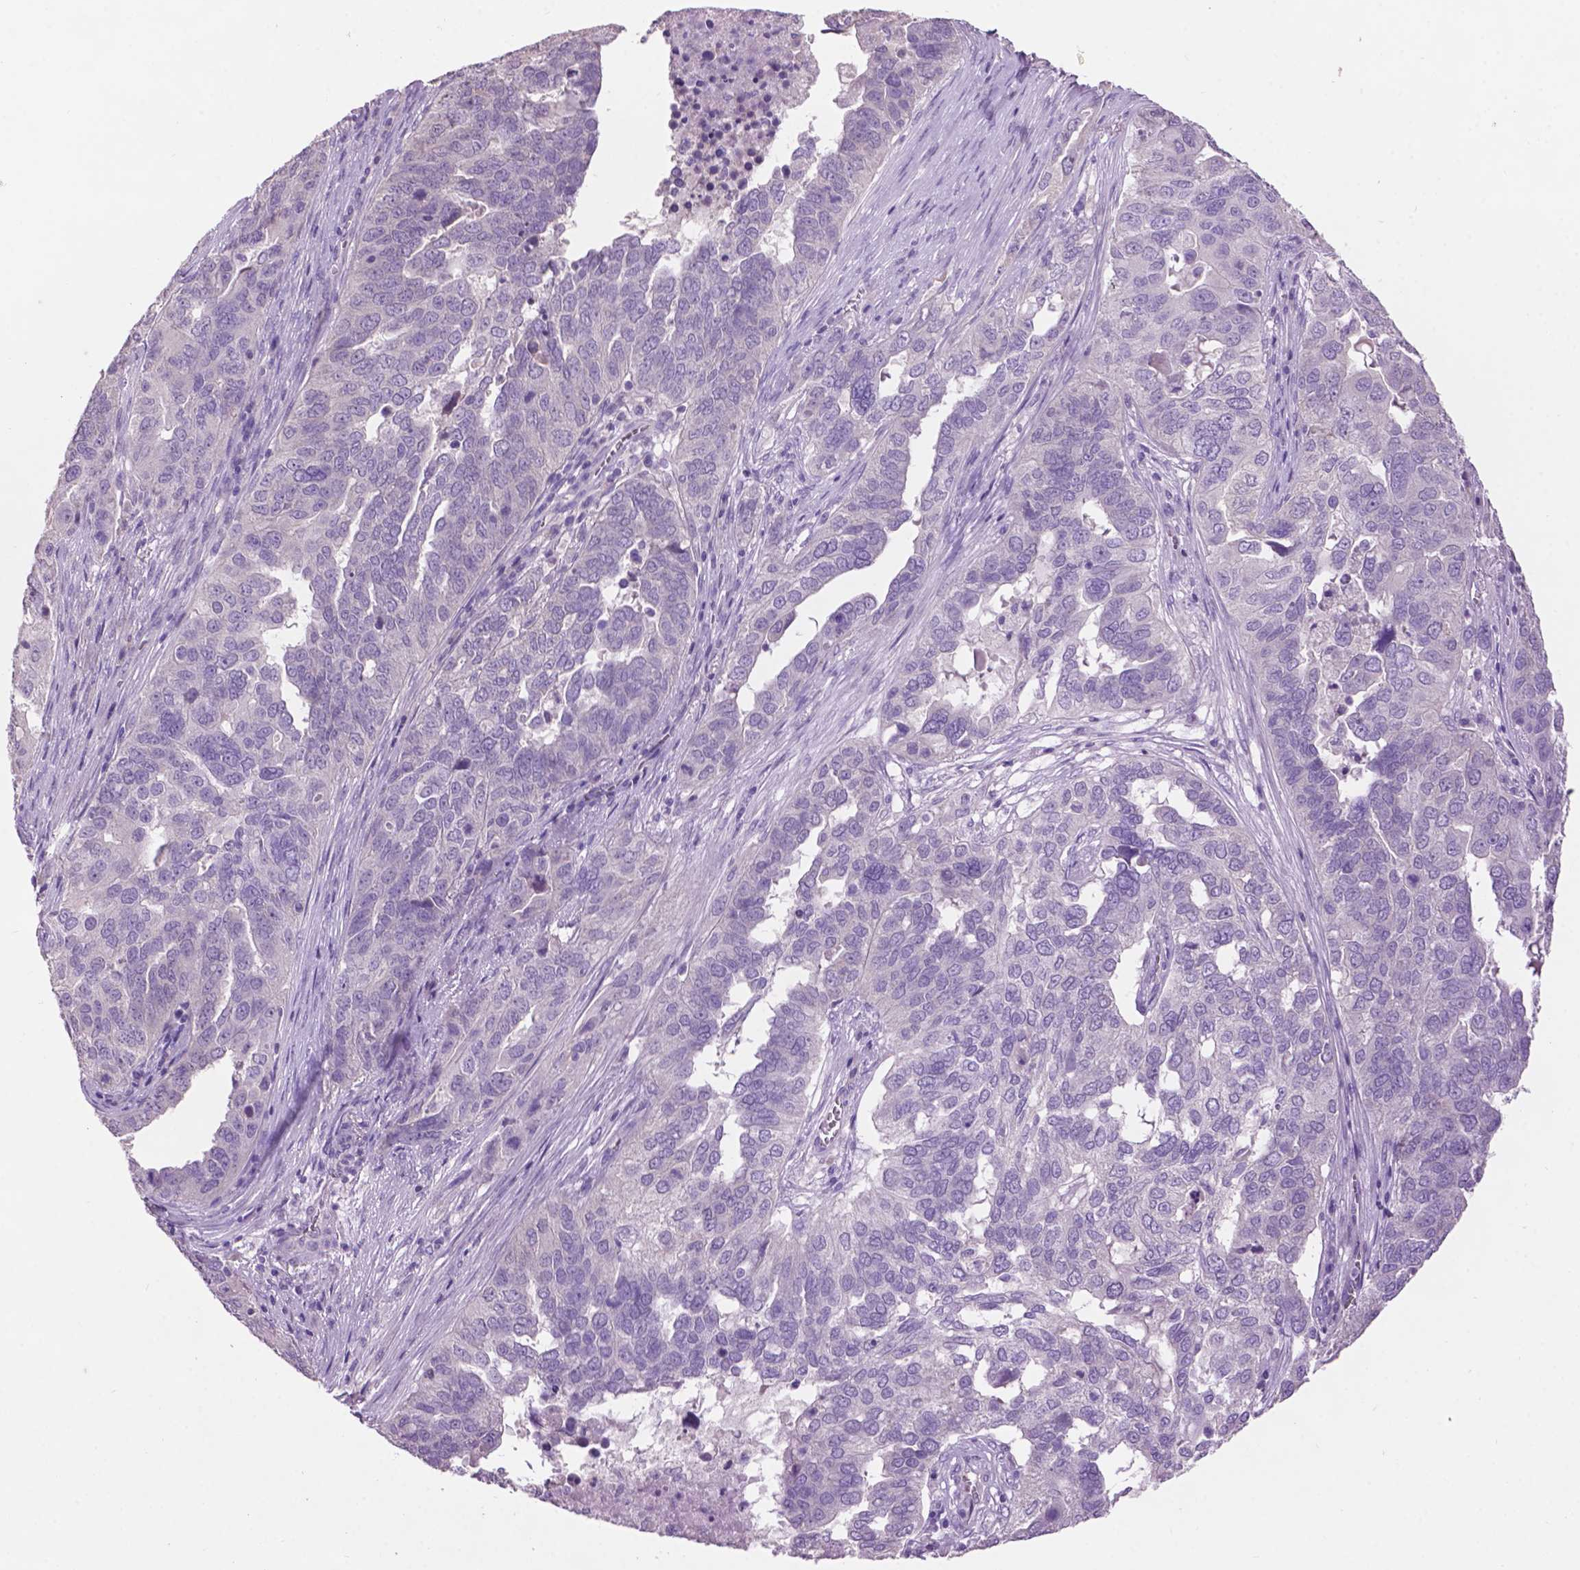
{"staining": {"intensity": "negative", "quantity": "none", "location": "none"}, "tissue": "ovarian cancer", "cell_type": "Tumor cells", "image_type": "cancer", "snomed": [{"axis": "morphology", "description": "Carcinoma, endometroid"}, {"axis": "topography", "description": "Soft tissue"}, {"axis": "topography", "description": "Ovary"}], "caption": "This is an immunohistochemistry histopathology image of ovarian cancer. There is no positivity in tumor cells.", "gene": "CRYBA4", "patient": {"sex": "female", "age": 52}}